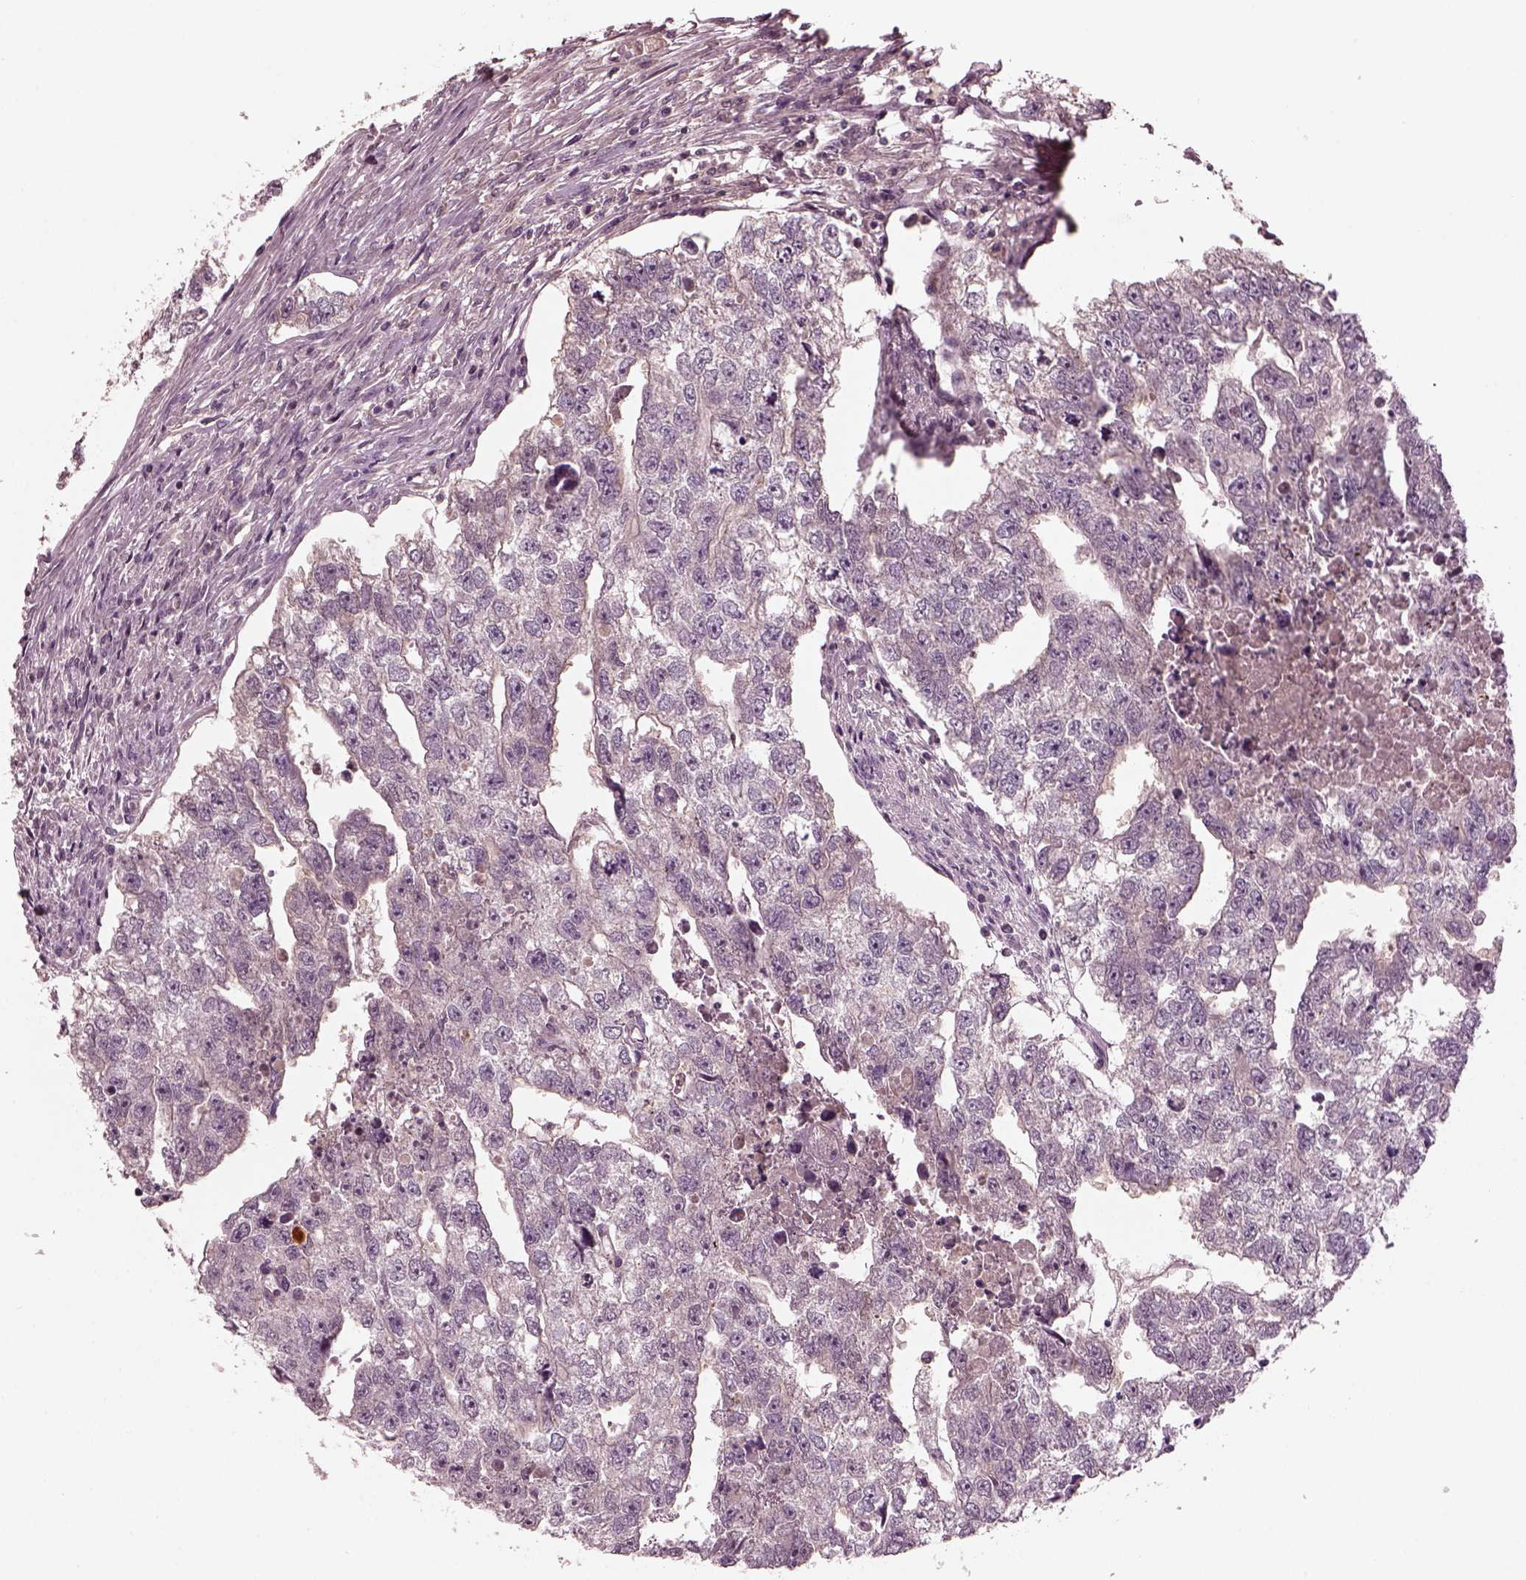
{"staining": {"intensity": "negative", "quantity": "none", "location": "none"}, "tissue": "testis cancer", "cell_type": "Tumor cells", "image_type": "cancer", "snomed": [{"axis": "morphology", "description": "Carcinoma, Embryonal, NOS"}, {"axis": "morphology", "description": "Teratoma, malignant, NOS"}, {"axis": "topography", "description": "Testis"}], "caption": "Immunohistochemistry of testis cancer shows no expression in tumor cells.", "gene": "PORCN", "patient": {"sex": "male", "age": 44}}